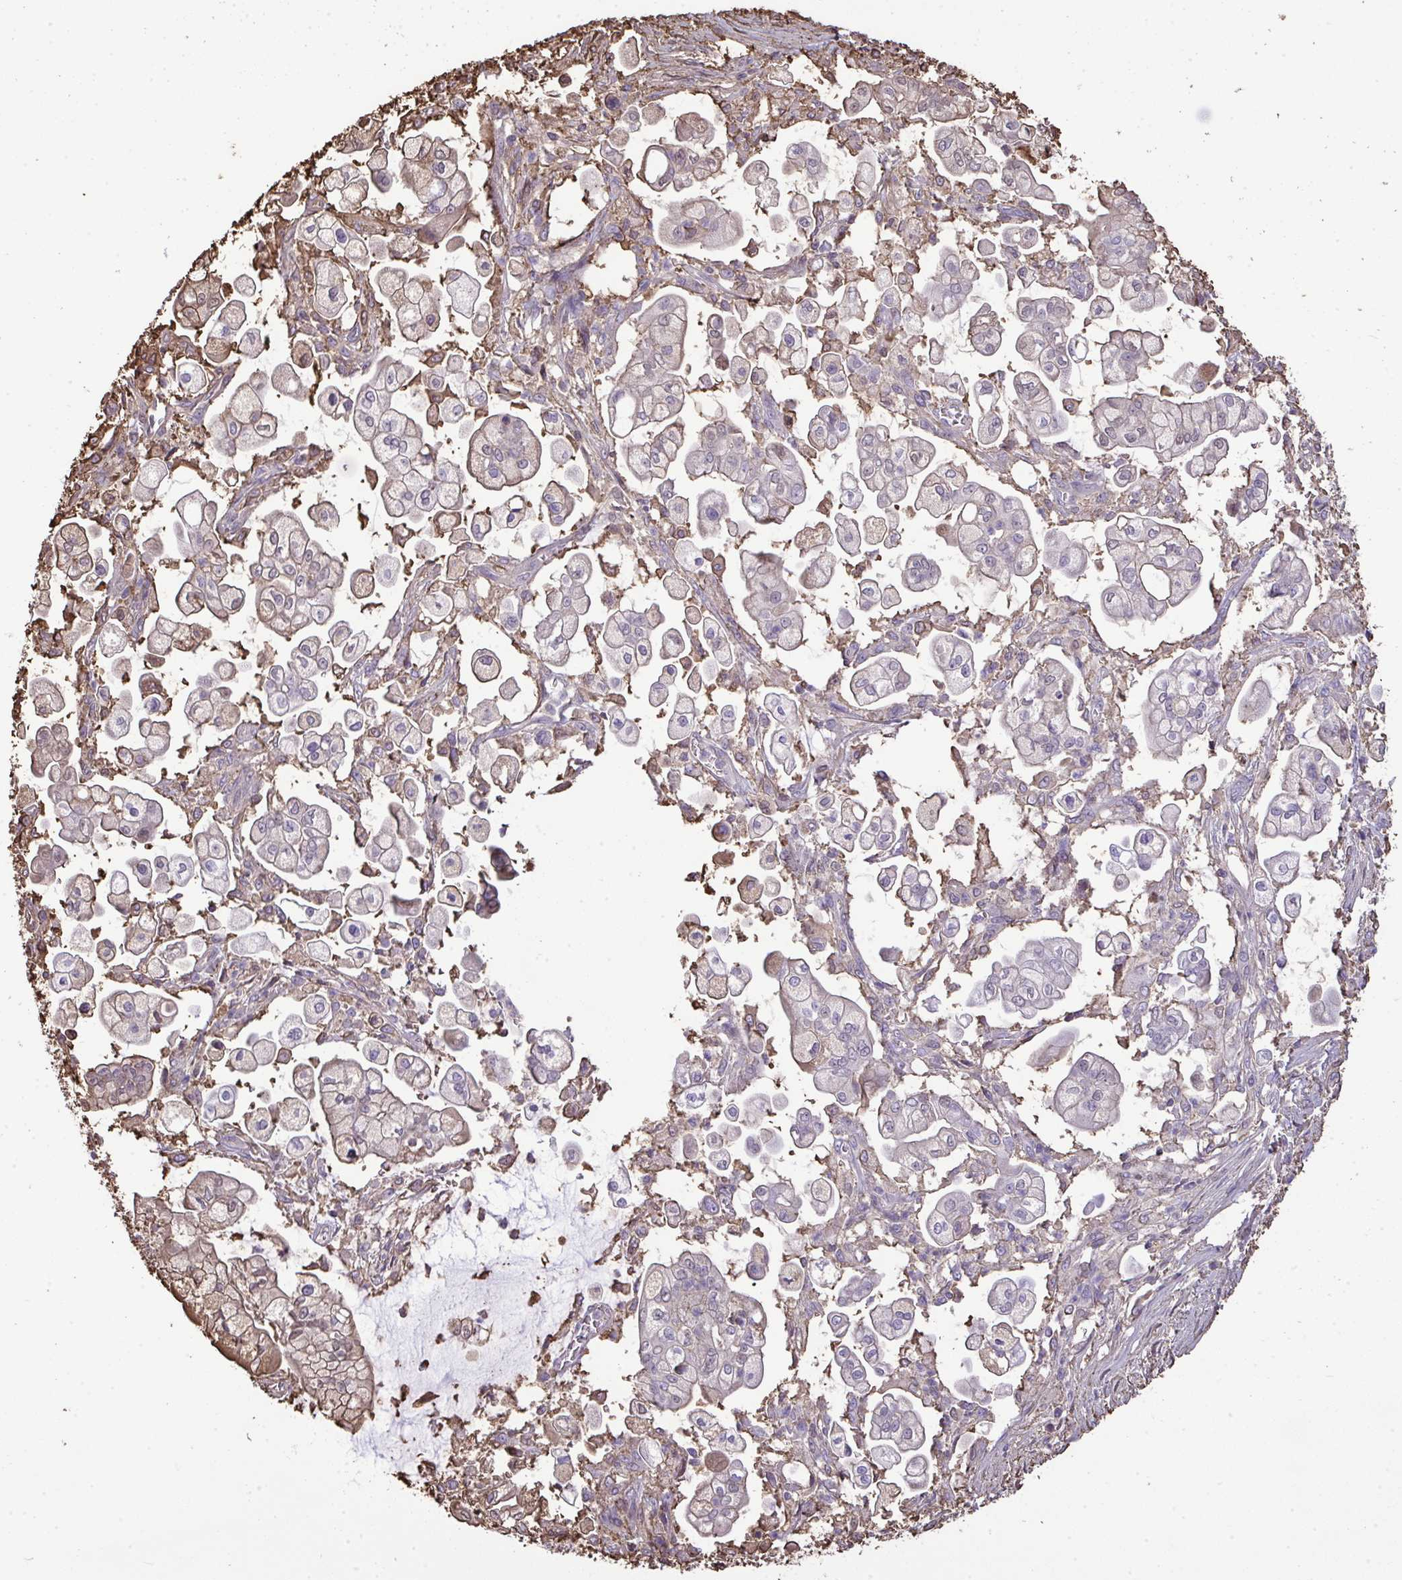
{"staining": {"intensity": "negative", "quantity": "none", "location": "none"}, "tissue": "pancreatic cancer", "cell_type": "Tumor cells", "image_type": "cancer", "snomed": [{"axis": "morphology", "description": "Adenocarcinoma, NOS"}, {"axis": "topography", "description": "Pancreas"}], "caption": "There is no significant expression in tumor cells of pancreatic cancer (adenocarcinoma).", "gene": "ANXA5", "patient": {"sex": "female", "age": 69}}